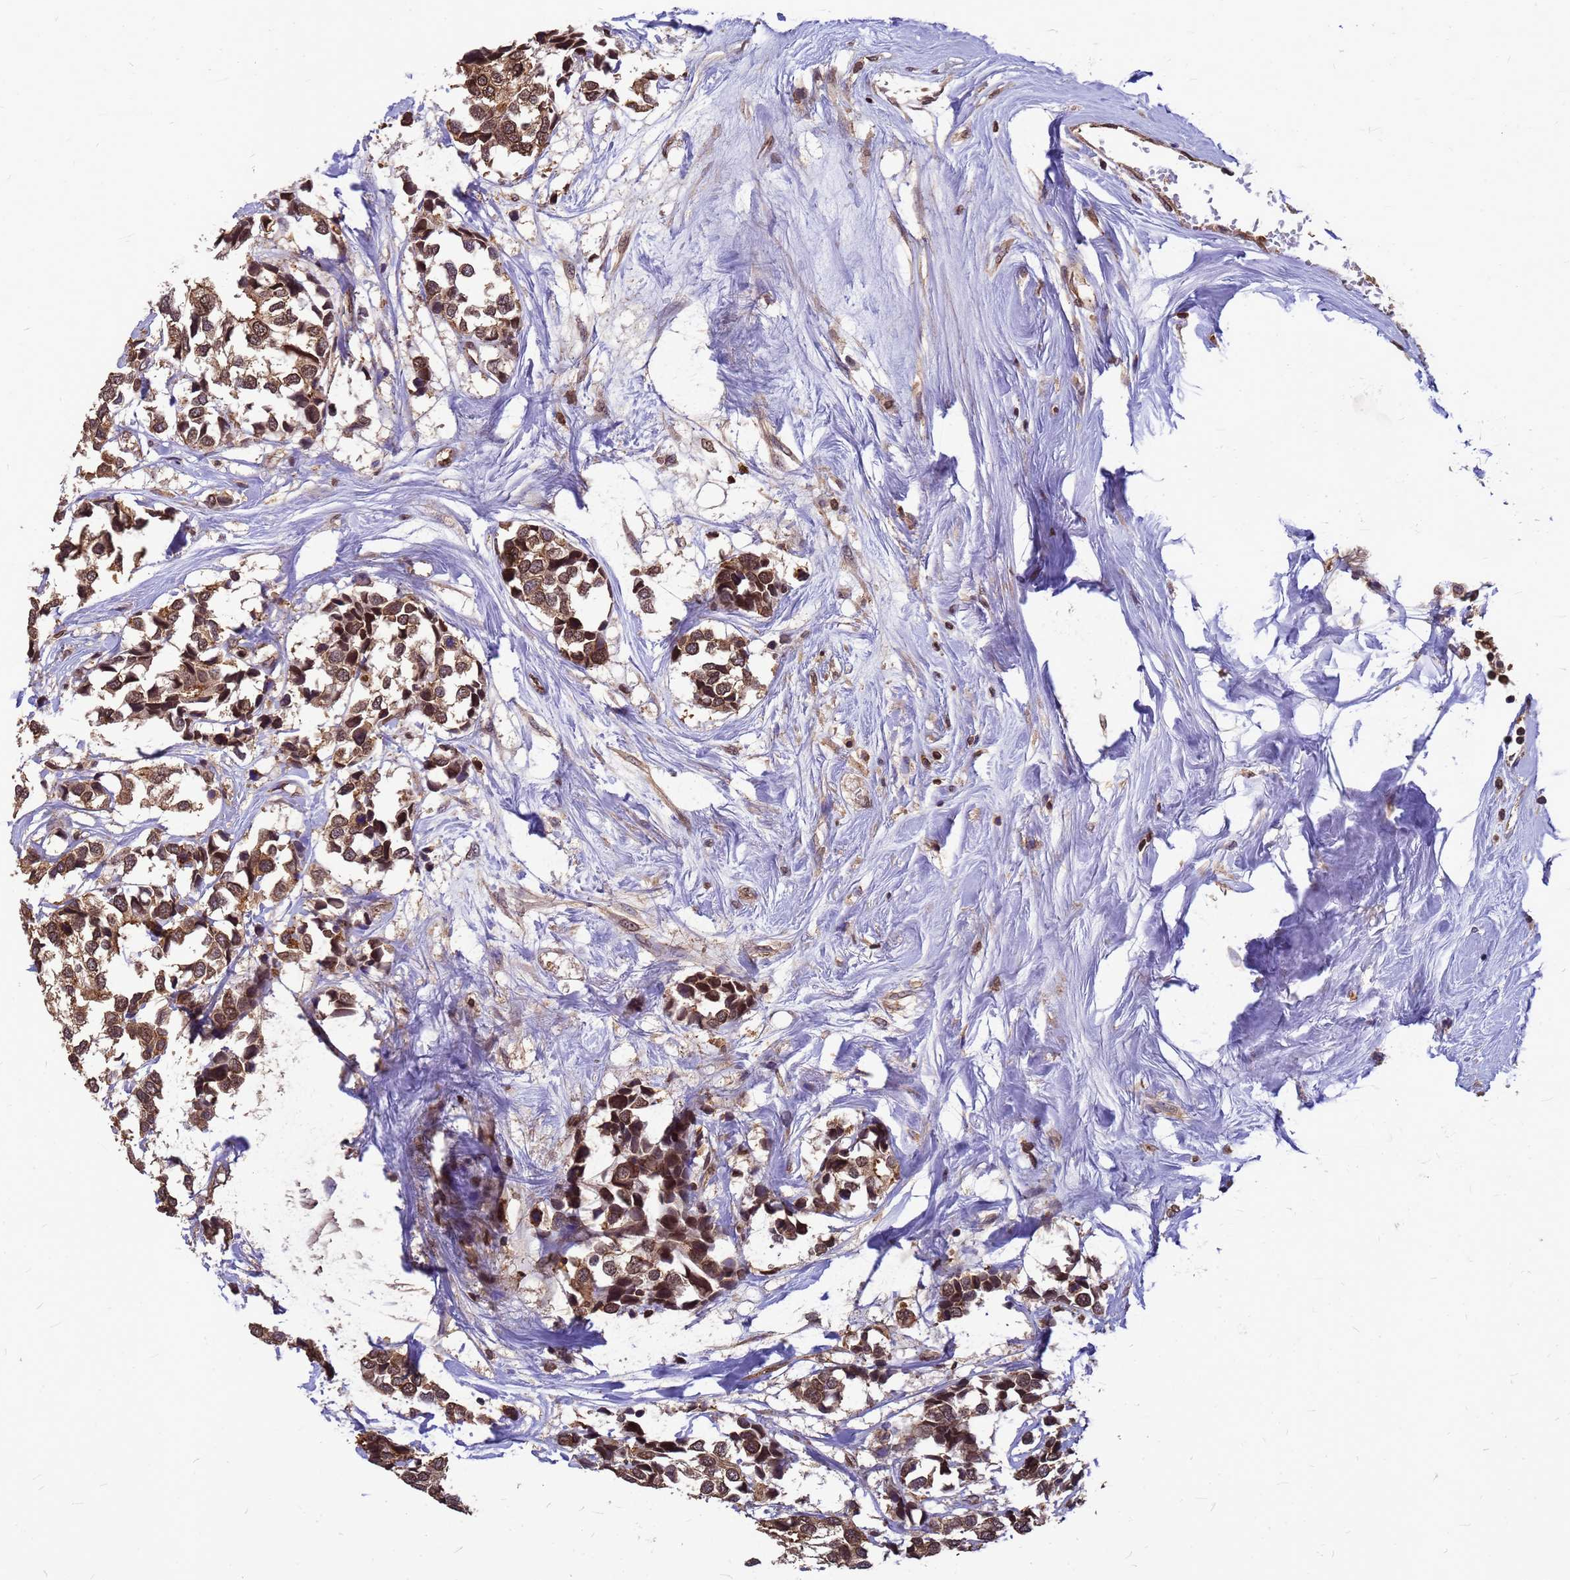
{"staining": {"intensity": "moderate", "quantity": ">75%", "location": "cytoplasmic/membranous,nuclear"}, "tissue": "breast cancer", "cell_type": "Tumor cells", "image_type": "cancer", "snomed": [{"axis": "morphology", "description": "Duct carcinoma"}, {"axis": "topography", "description": "Breast"}], "caption": "Protein expression analysis of human breast cancer (intraductal carcinoma) reveals moderate cytoplasmic/membranous and nuclear staining in approximately >75% of tumor cells.", "gene": "C1orf35", "patient": {"sex": "female", "age": 83}}